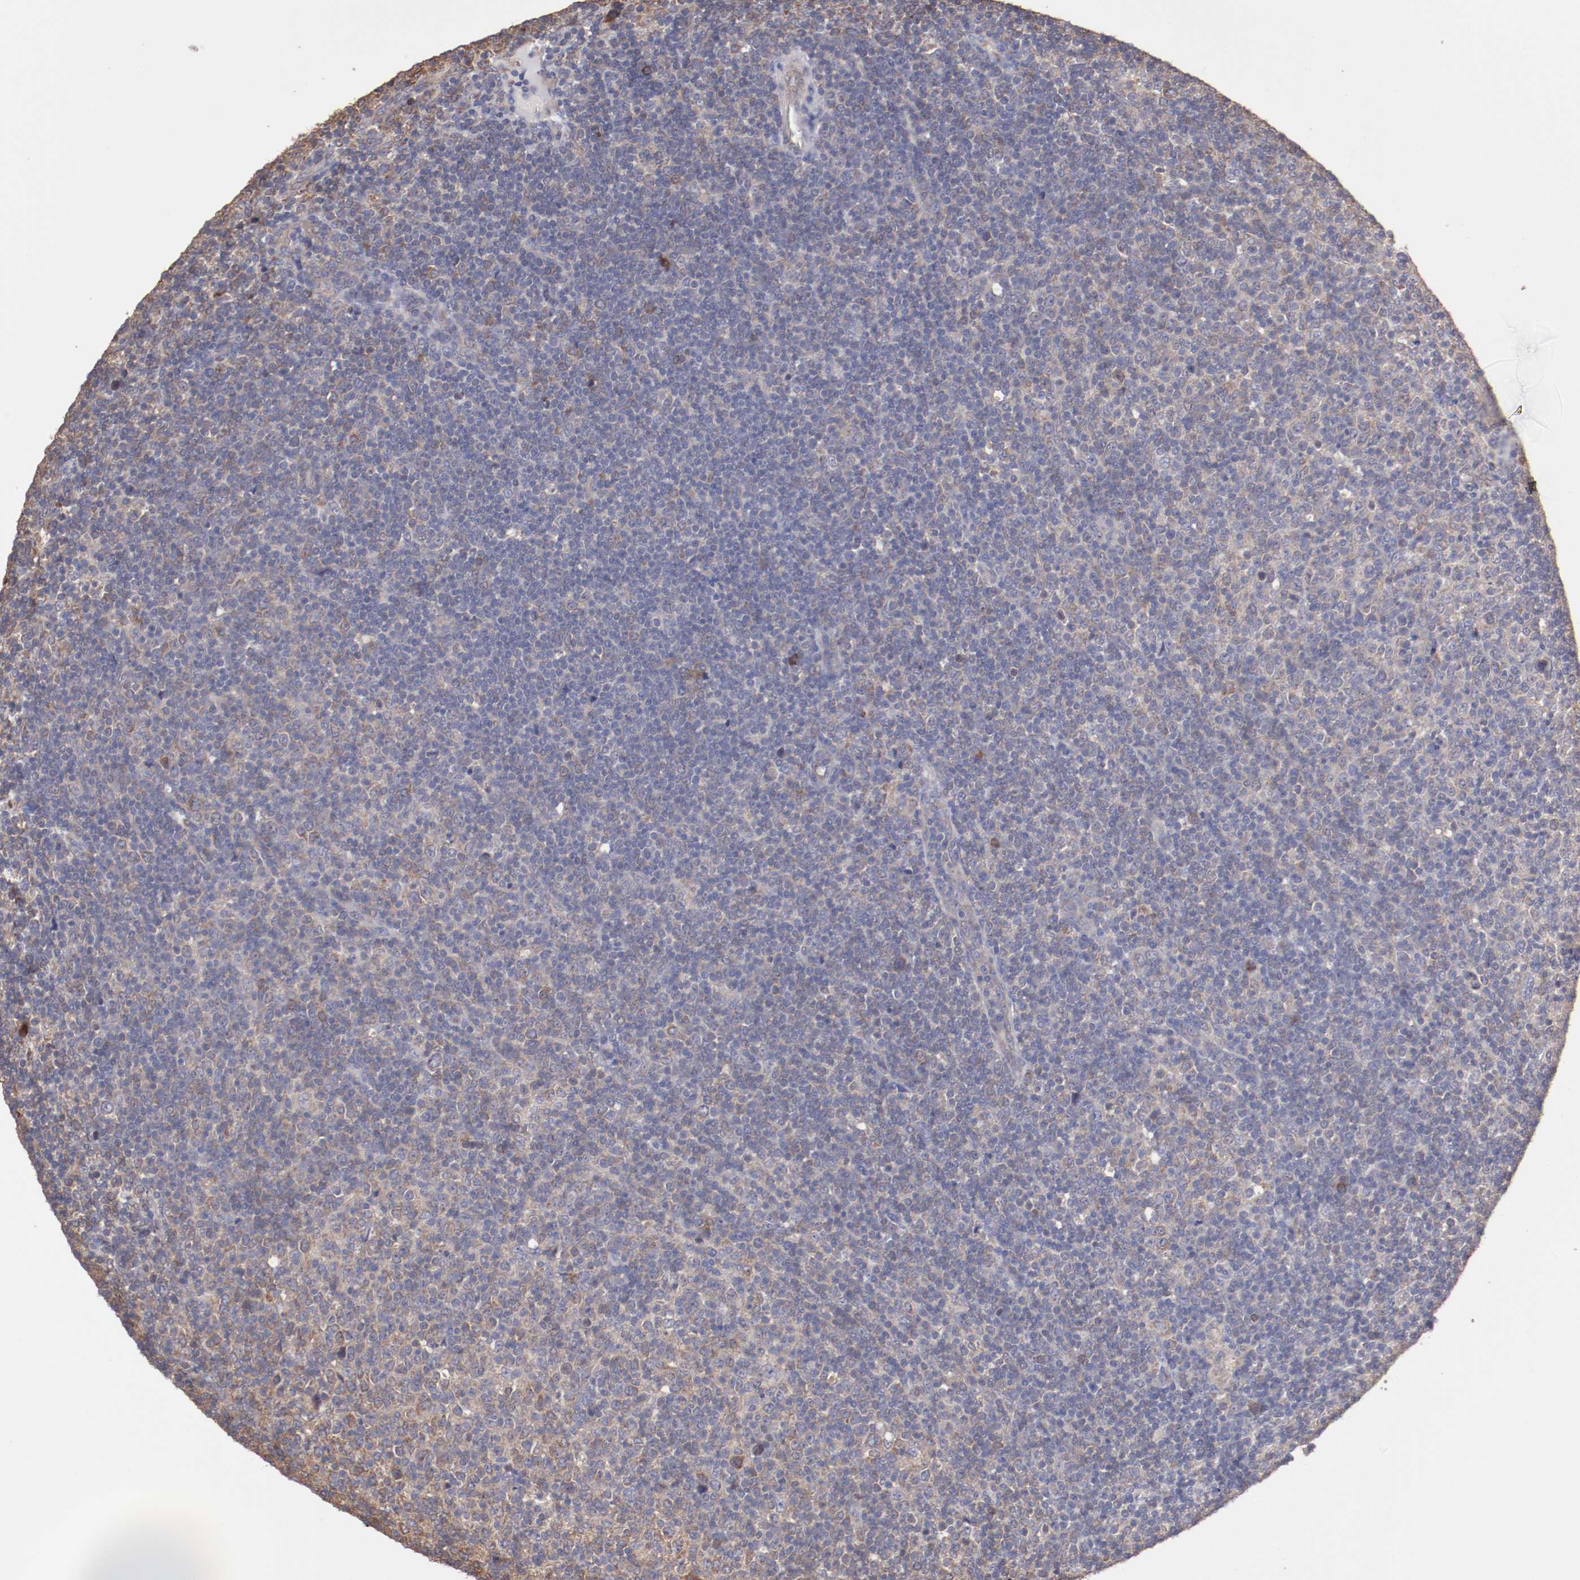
{"staining": {"intensity": "weak", "quantity": "25%-75%", "location": "cytoplasmic/membranous"}, "tissue": "lymphoma", "cell_type": "Tumor cells", "image_type": "cancer", "snomed": [{"axis": "morphology", "description": "Malignant lymphoma, non-Hodgkin's type, Low grade"}, {"axis": "topography", "description": "Lymph node"}], "caption": "DAB immunohistochemical staining of human malignant lymphoma, non-Hodgkin's type (low-grade) shows weak cytoplasmic/membranous protein positivity in approximately 25%-75% of tumor cells. Using DAB (brown) and hematoxylin (blue) stains, captured at high magnification using brightfield microscopy.", "gene": "NFKBIE", "patient": {"sex": "male", "age": 70}}